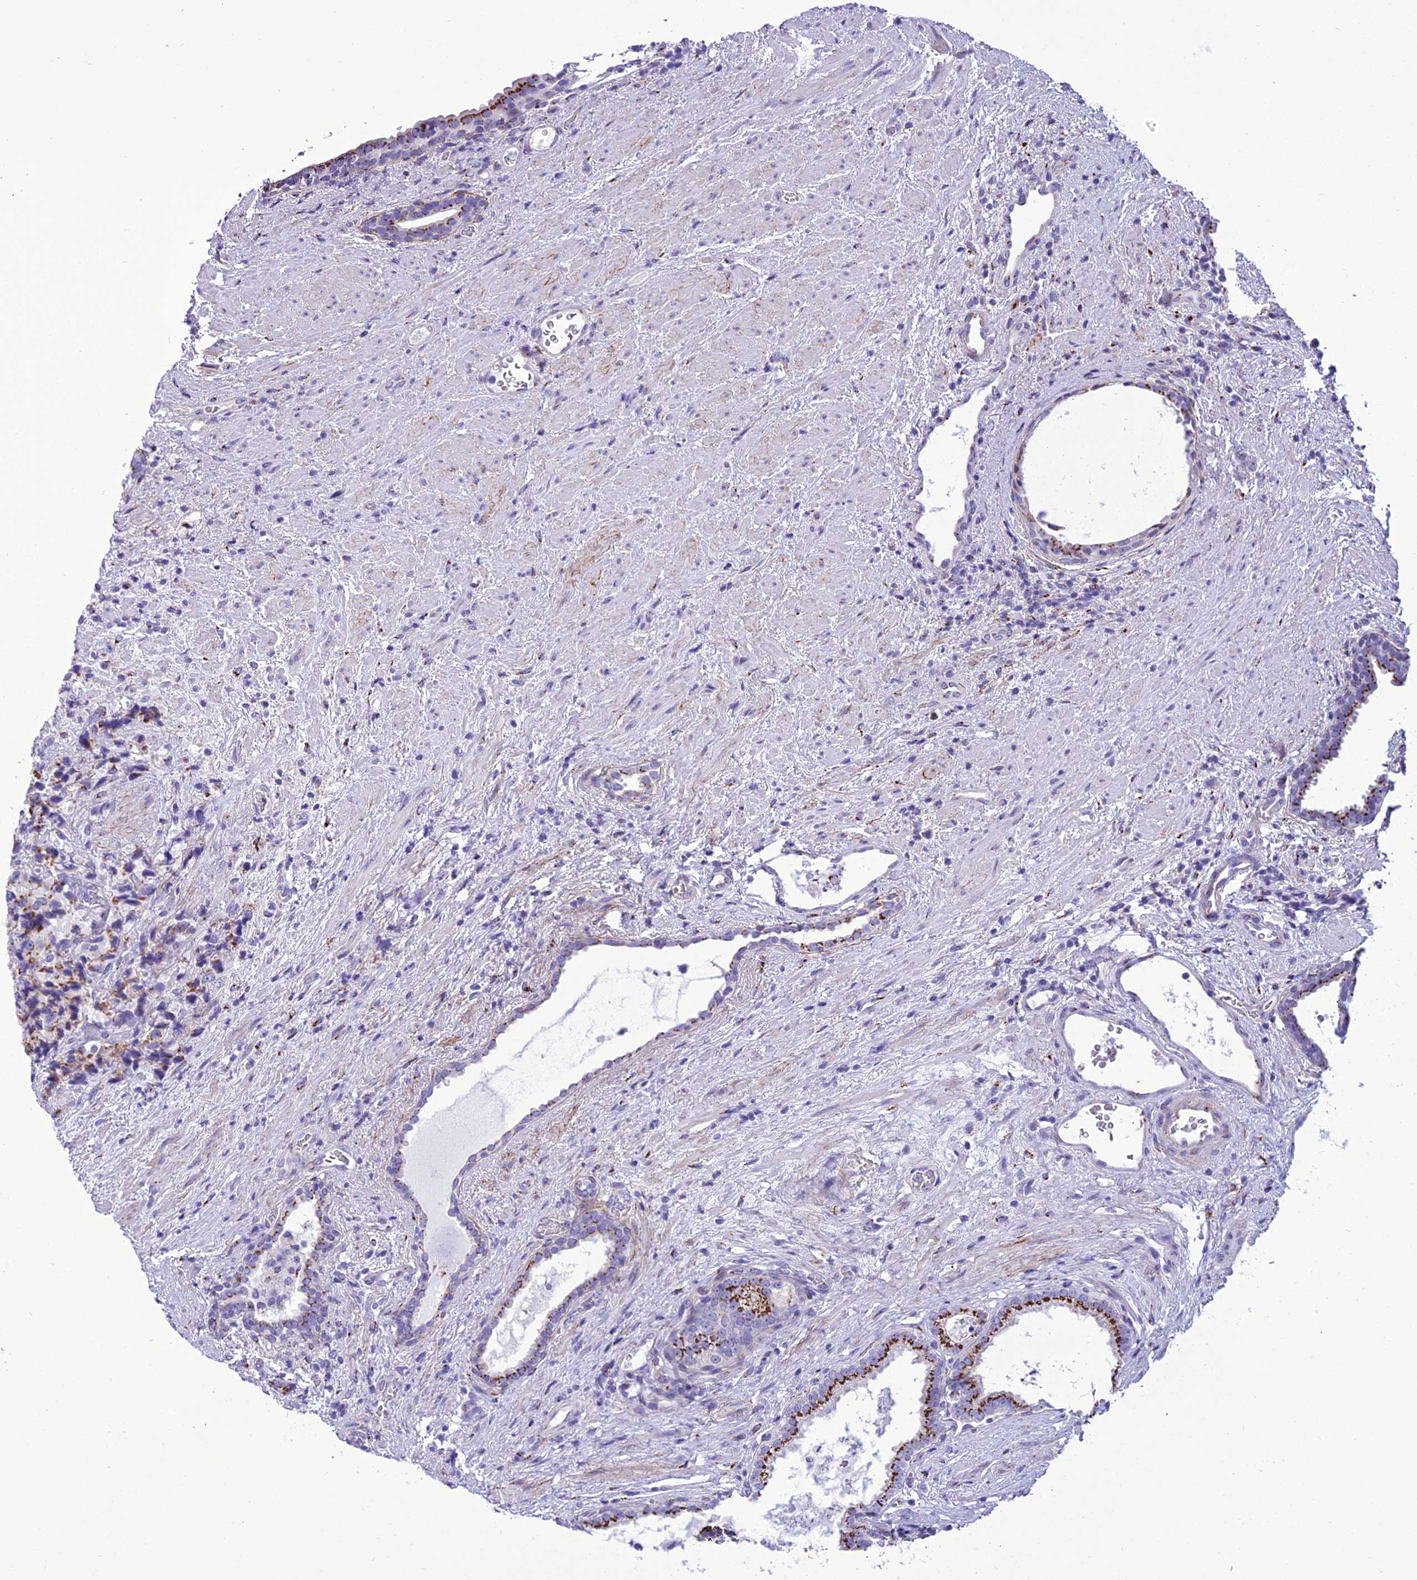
{"staining": {"intensity": "moderate", "quantity": "25%-75%", "location": "cytoplasmic/membranous"}, "tissue": "prostate cancer", "cell_type": "Tumor cells", "image_type": "cancer", "snomed": [{"axis": "morphology", "description": "Adenocarcinoma, High grade"}, {"axis": "topography", "description": "Prostate"}], "caption": "Protein staining shows moderate cytoplasmic/membranous expression in approximately 25%-75% of tumor cells in prostate adenocarcinoma (high-grade).", "gene": "GOLM2", "patient": {"sex": "male", "age": 70}}